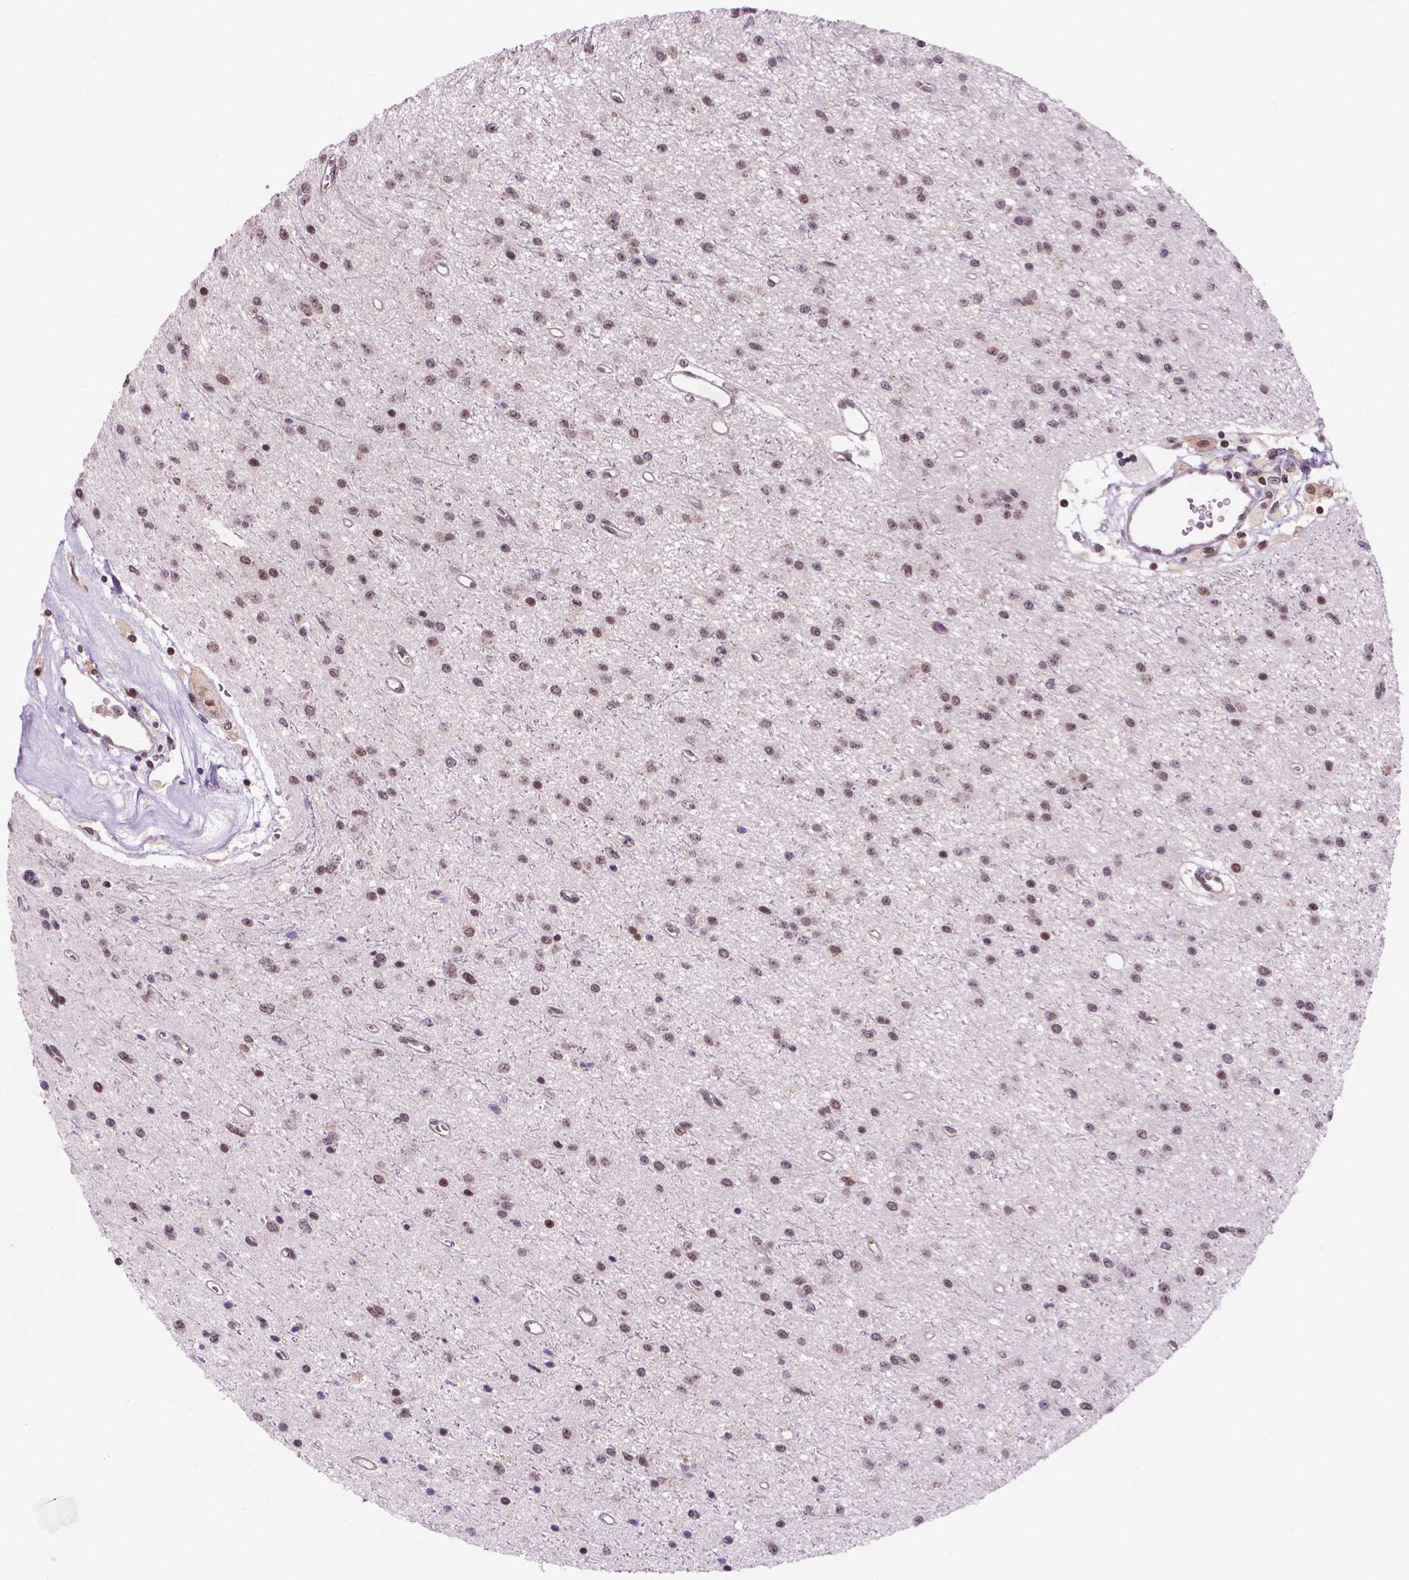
{"staining": {"intensity": "moderate", "quantity": ">75%", "location": "nuclear"}, "tissue": "glioma", "cell_type": "Tumor cells", "image_type": "cancer", "snomed": [{"axis": "morphology", "description": "Glioma, malignant, Low grade"}, {"axis": "topography", "description": "Brain"}], "caption": "This micrograph displays immunohistochemistry (IHC) staining of human glioma, with medium moderate nuclear expression in about >75% of tumor cells.", "gene": "PER2", "patient": {"sex": "female", "age": 45}}